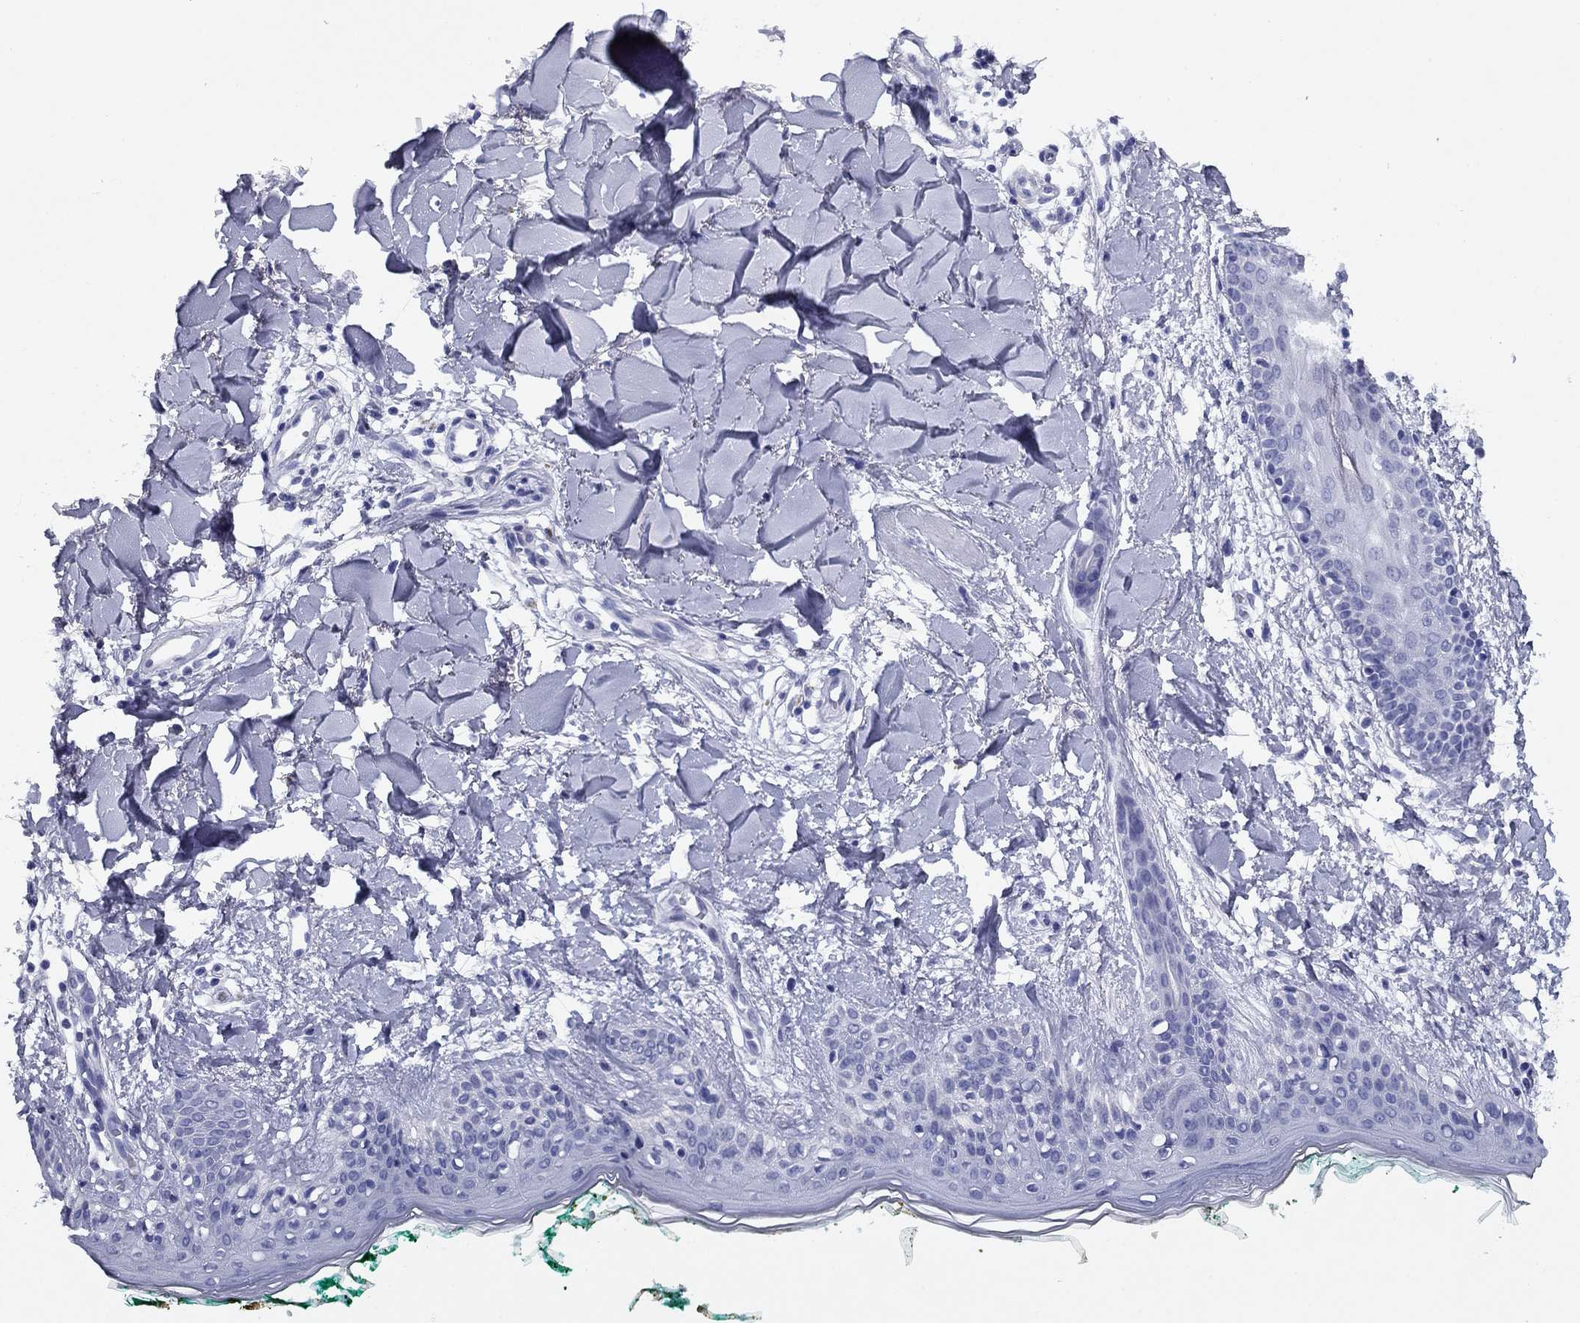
{"staining": {"intensity": "negative", "quantity": "none", "location": "none"}, "tissue": "skin", "cell_type": "Fibroblasts", "image_type": "normal", "snomed": [{"axis": "morphology", "description": "Normal tissue, NOS"}, {"axis": "topography", "description": "Skin"}], "caption": "This is an immunohistochemistry image of unremarkable skin. There is no positivity in fibroblasts.", "gene": "NPPA", "patient": {"sex": "female", "age": 34}}